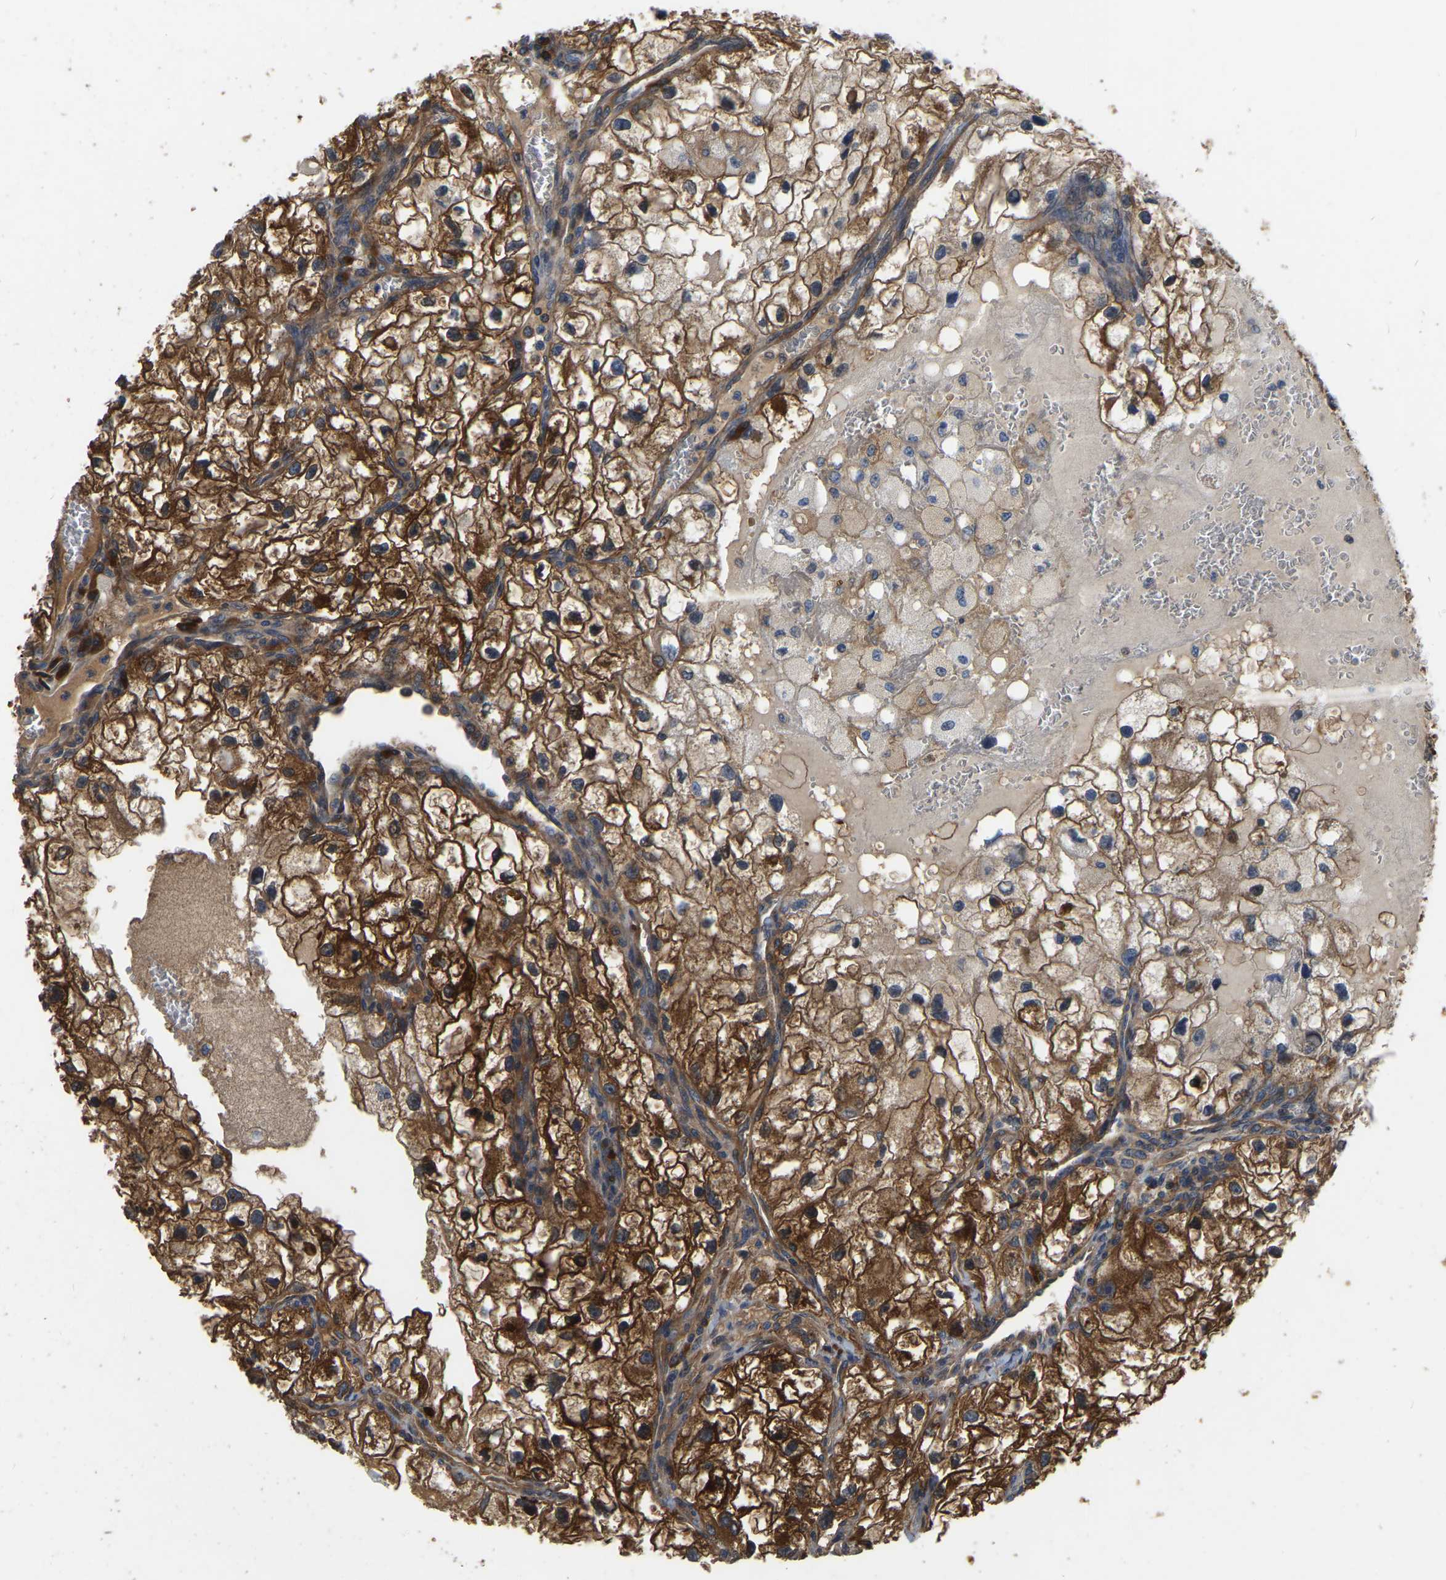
{"staining": {"intensity": "strong", "quantity": ">75%", "location": "cytoplasmic/membranous"}, "tissue": "renal cancer", "cell_type": "Tumor cells", "image_type": "cancer", "snomed": [{"axis": "morphology", "description": "Adenocarcinoma, NOS"}, {"axis": "topography", "description": "Kidney"}], "caption": "Human renal cancer (adenocarcinoma) stained with a protein marker reveals strong staining in tumor cells.", "gene": "GARS1", "patient": {"sex": "female", "age": 70}}